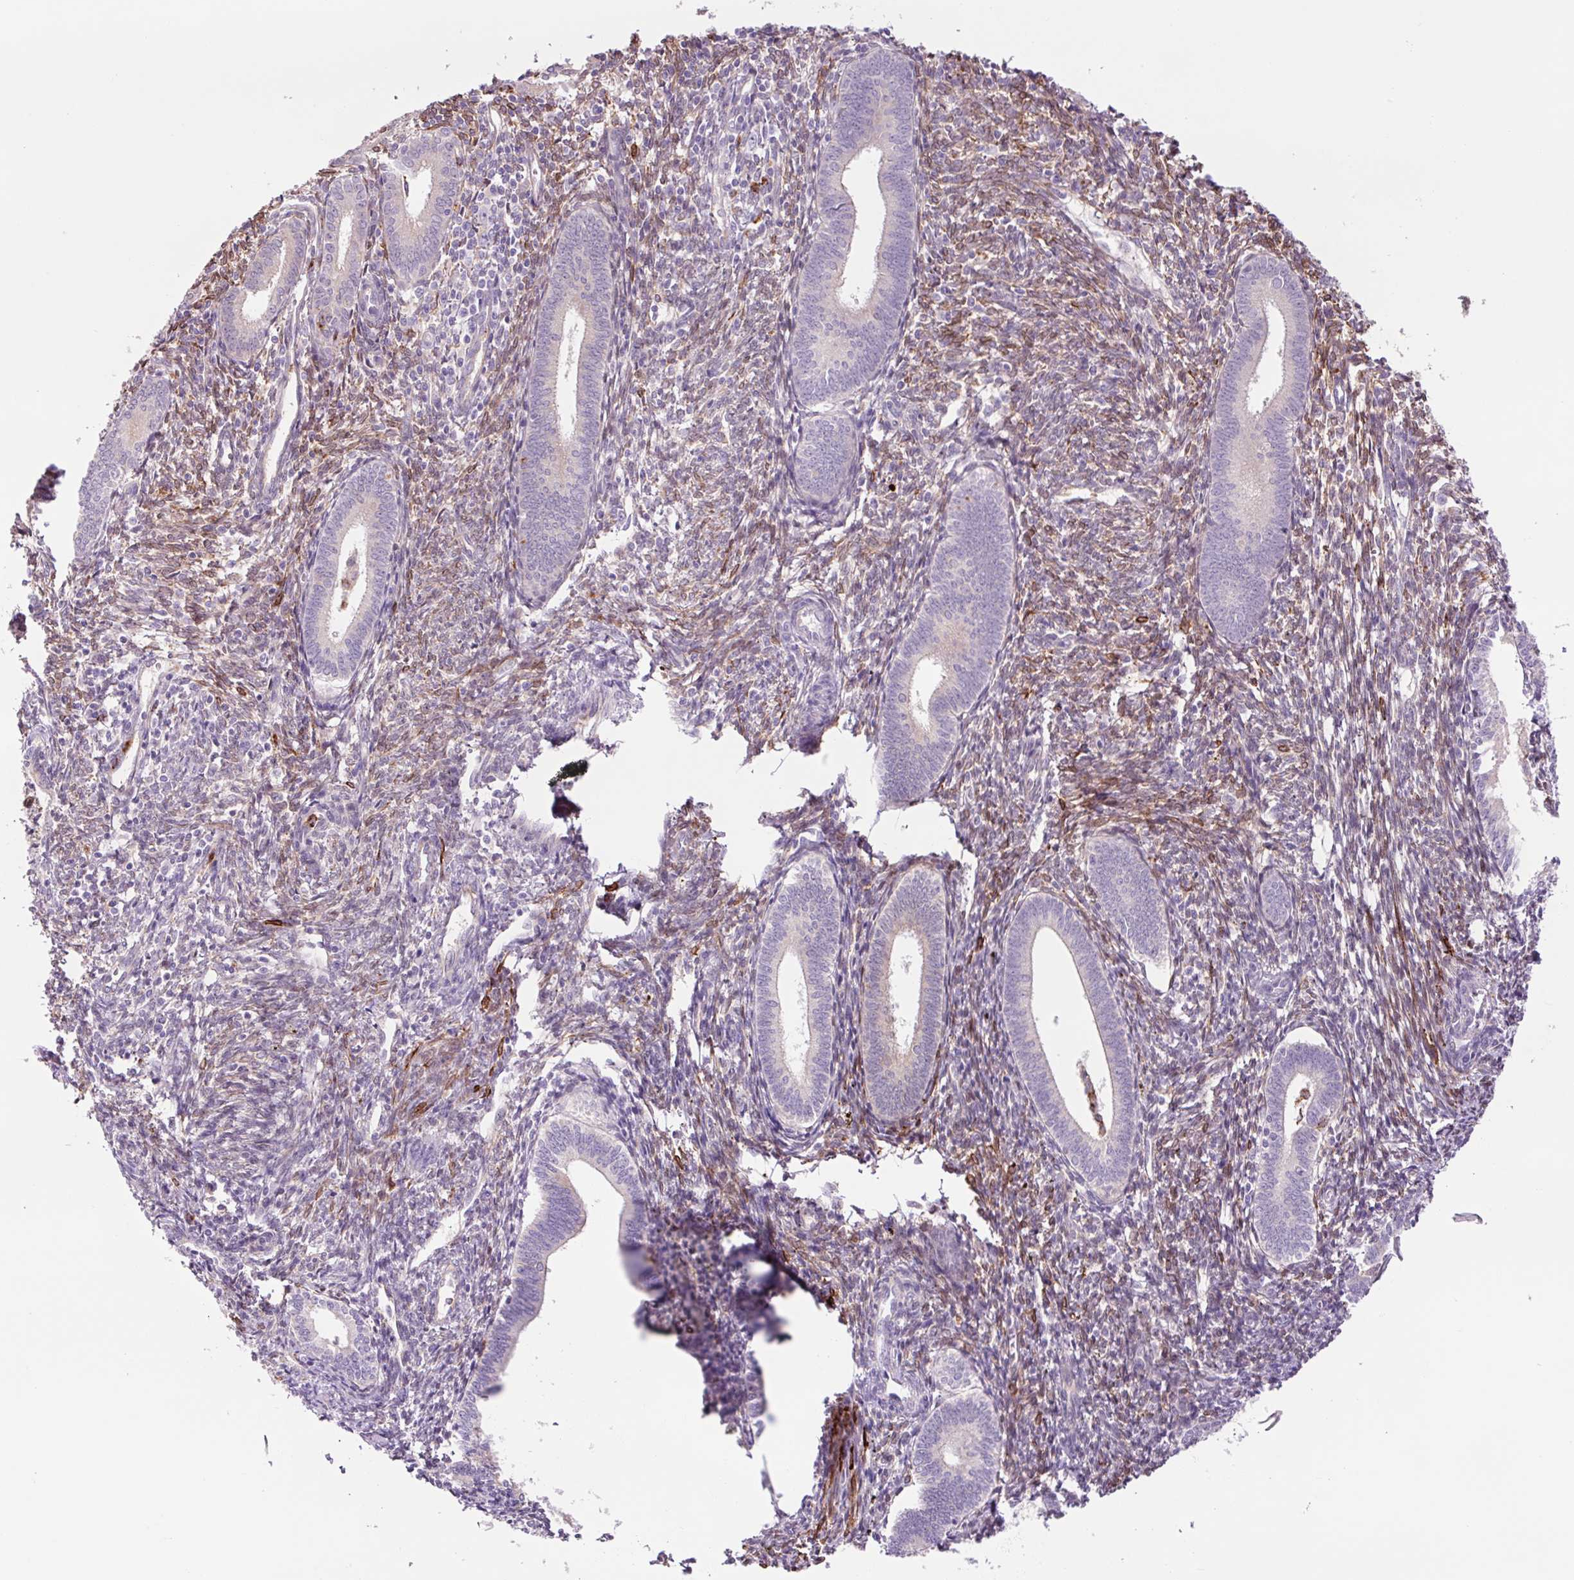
{"staining": {"intensity": "weak", "quantity": "25%-75%", "location": "cytoplasmic/membranous"}, "tissue": "endometrium", "cell_type": "Cells in endometrial stroma", "image_type": "normal", "snomed": [{"axis": "morphology", "description": "Normal tissue, NOS"}, {"axis": "topography", "description": "Endometrium"}], "caption": "This micrograph displays immunohistochemistry (IHC) staining of benign human endometrium, with low weak cytoplasmic/membranous positivity in approximately 25%-75% of cells in endometrial stroma.", "gene": "SH2D6", "patient": {"sex": "female", "age": 41}}